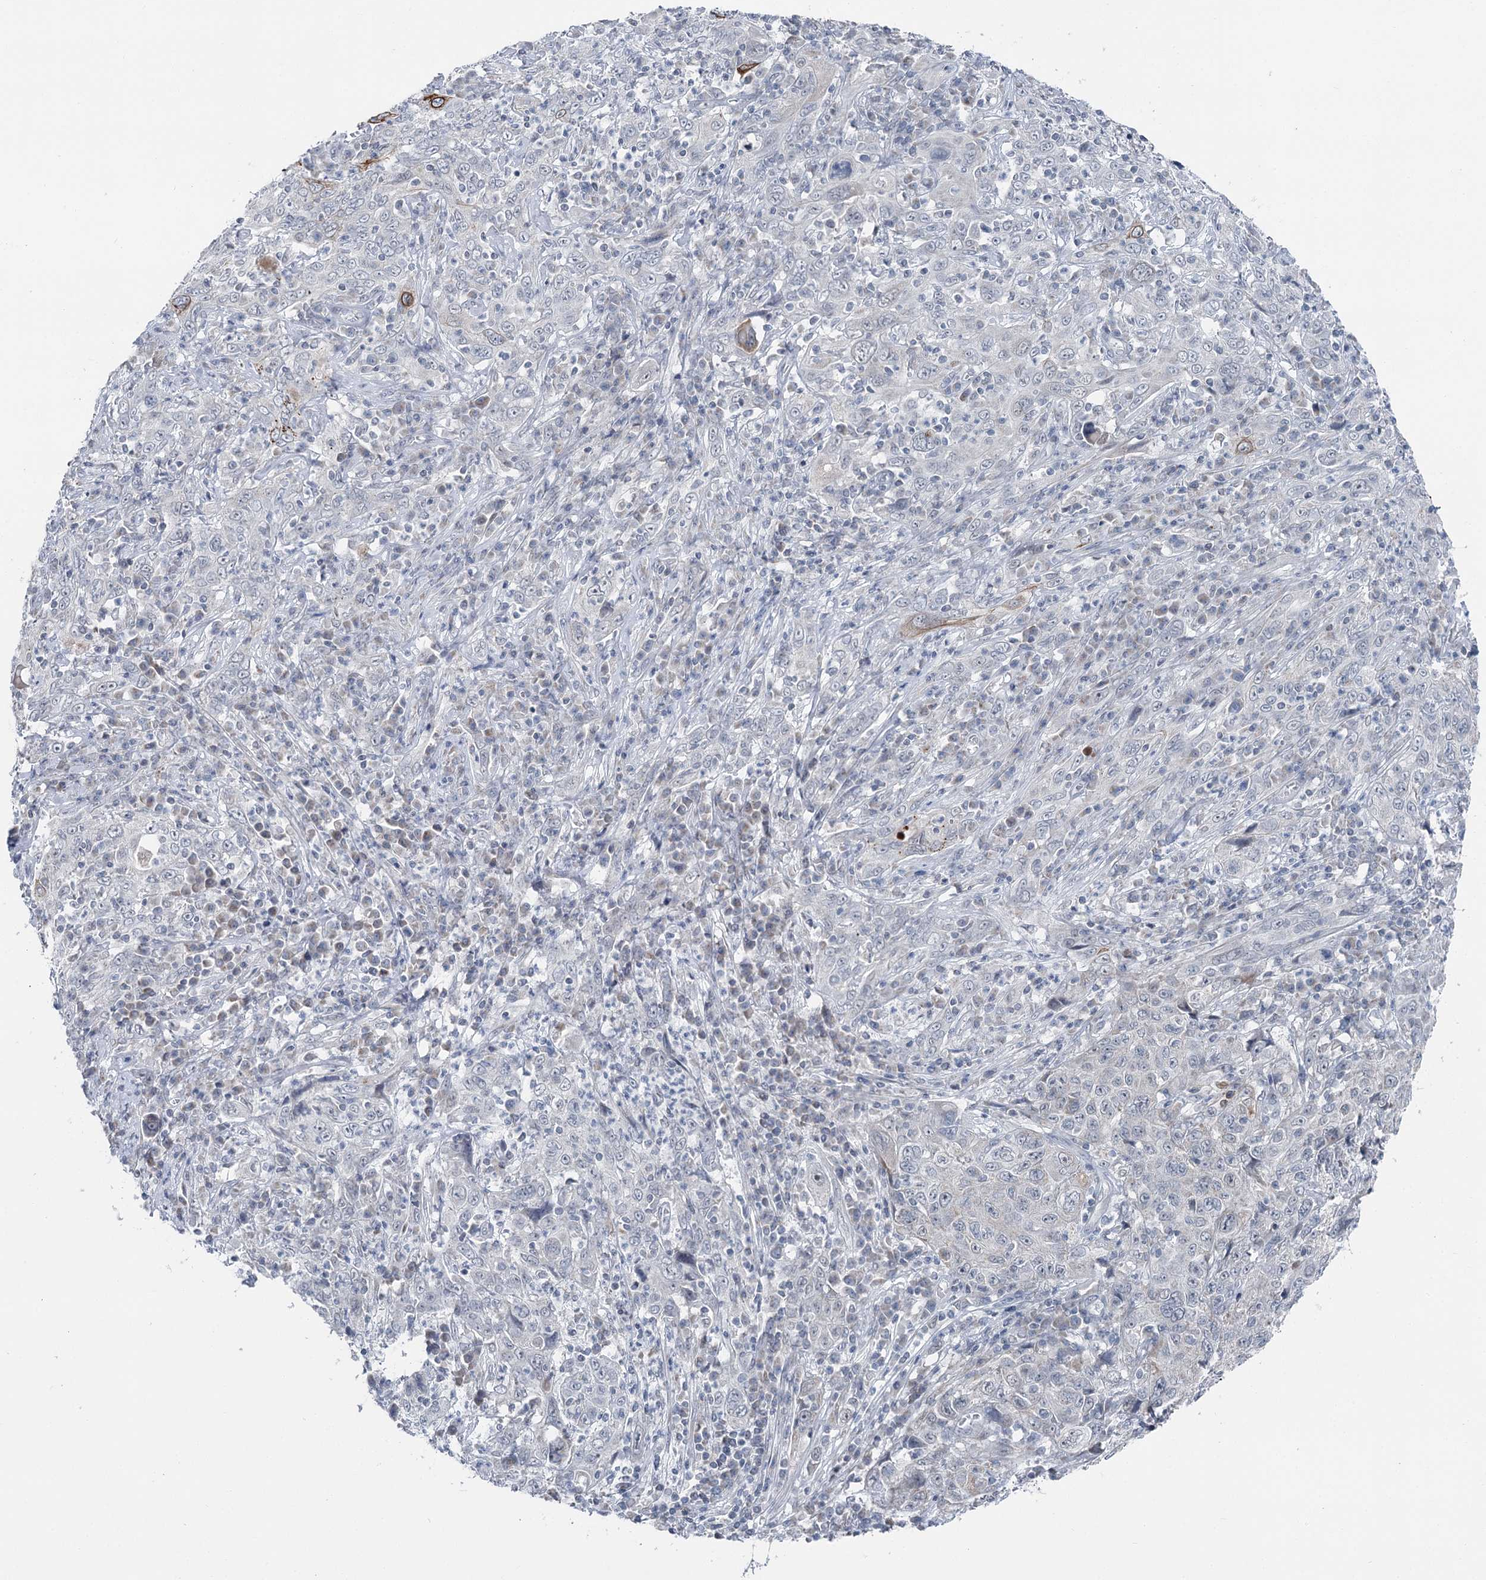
{"staining": {"intensity": "strong", "quantity": "<25%", "location": "cytoplasmic/membranous"}, "tissue": "cervical cancer", "cell_type": "Tumor cells", "image_type": "cancer", "snomed": [{"axis": "morphology", "description": "Squamous cell carcinoma, NOS"}, {"axis": "topography", "description": "Cervix"}], "caption": "Cervical cancer (squamous cell carcinoma) was stained to show a protein in brown. There is medium levels of strong cytoplasmic/membranous expression in approximately <25% of tumor cells.", "gene": "STEEP1", "patient": {"sex": "female", "age": 46}}